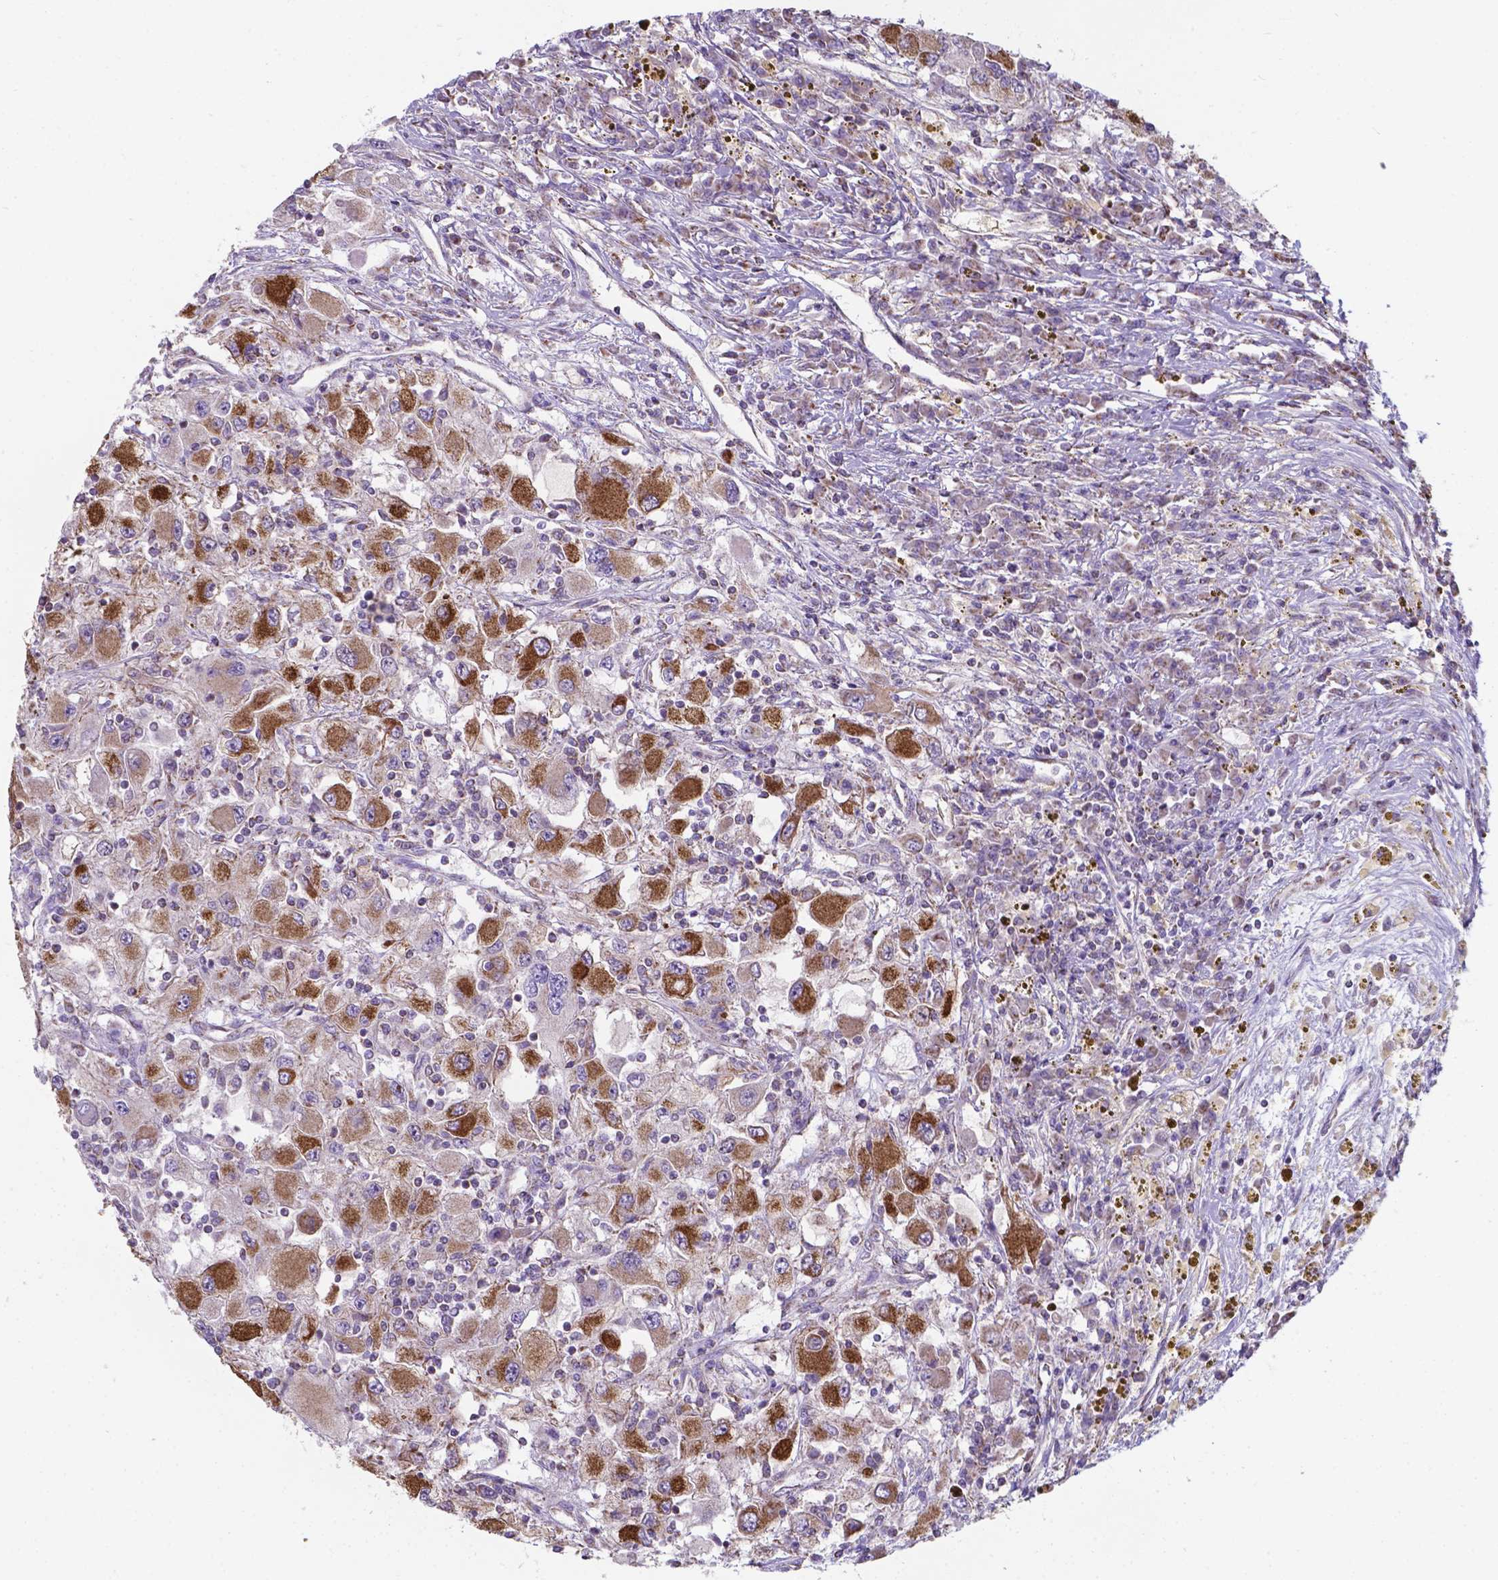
{"staining": {"intensity": "strong", "quantity": "<25%", "location": "cytoplasmic/membranous"}, "tissue": "renal cancer", "cell_type": "Tumor cells", "image_type": "cancer", "snomed": [{"axis": "morphology", "description": "Adenocarcinoma, NOS"}, {"axis": "topography", "description": "Kidney"}], "caption": "There is medium levels of strong cytoplasmic/membranous positivity in tumor cells of renal cancer (adenocarcinoma), as demonstrated by immunohistochemical staining (brown color).", "gene": "FAM114A1", "patient": {"sex": "female", "age": 67}}